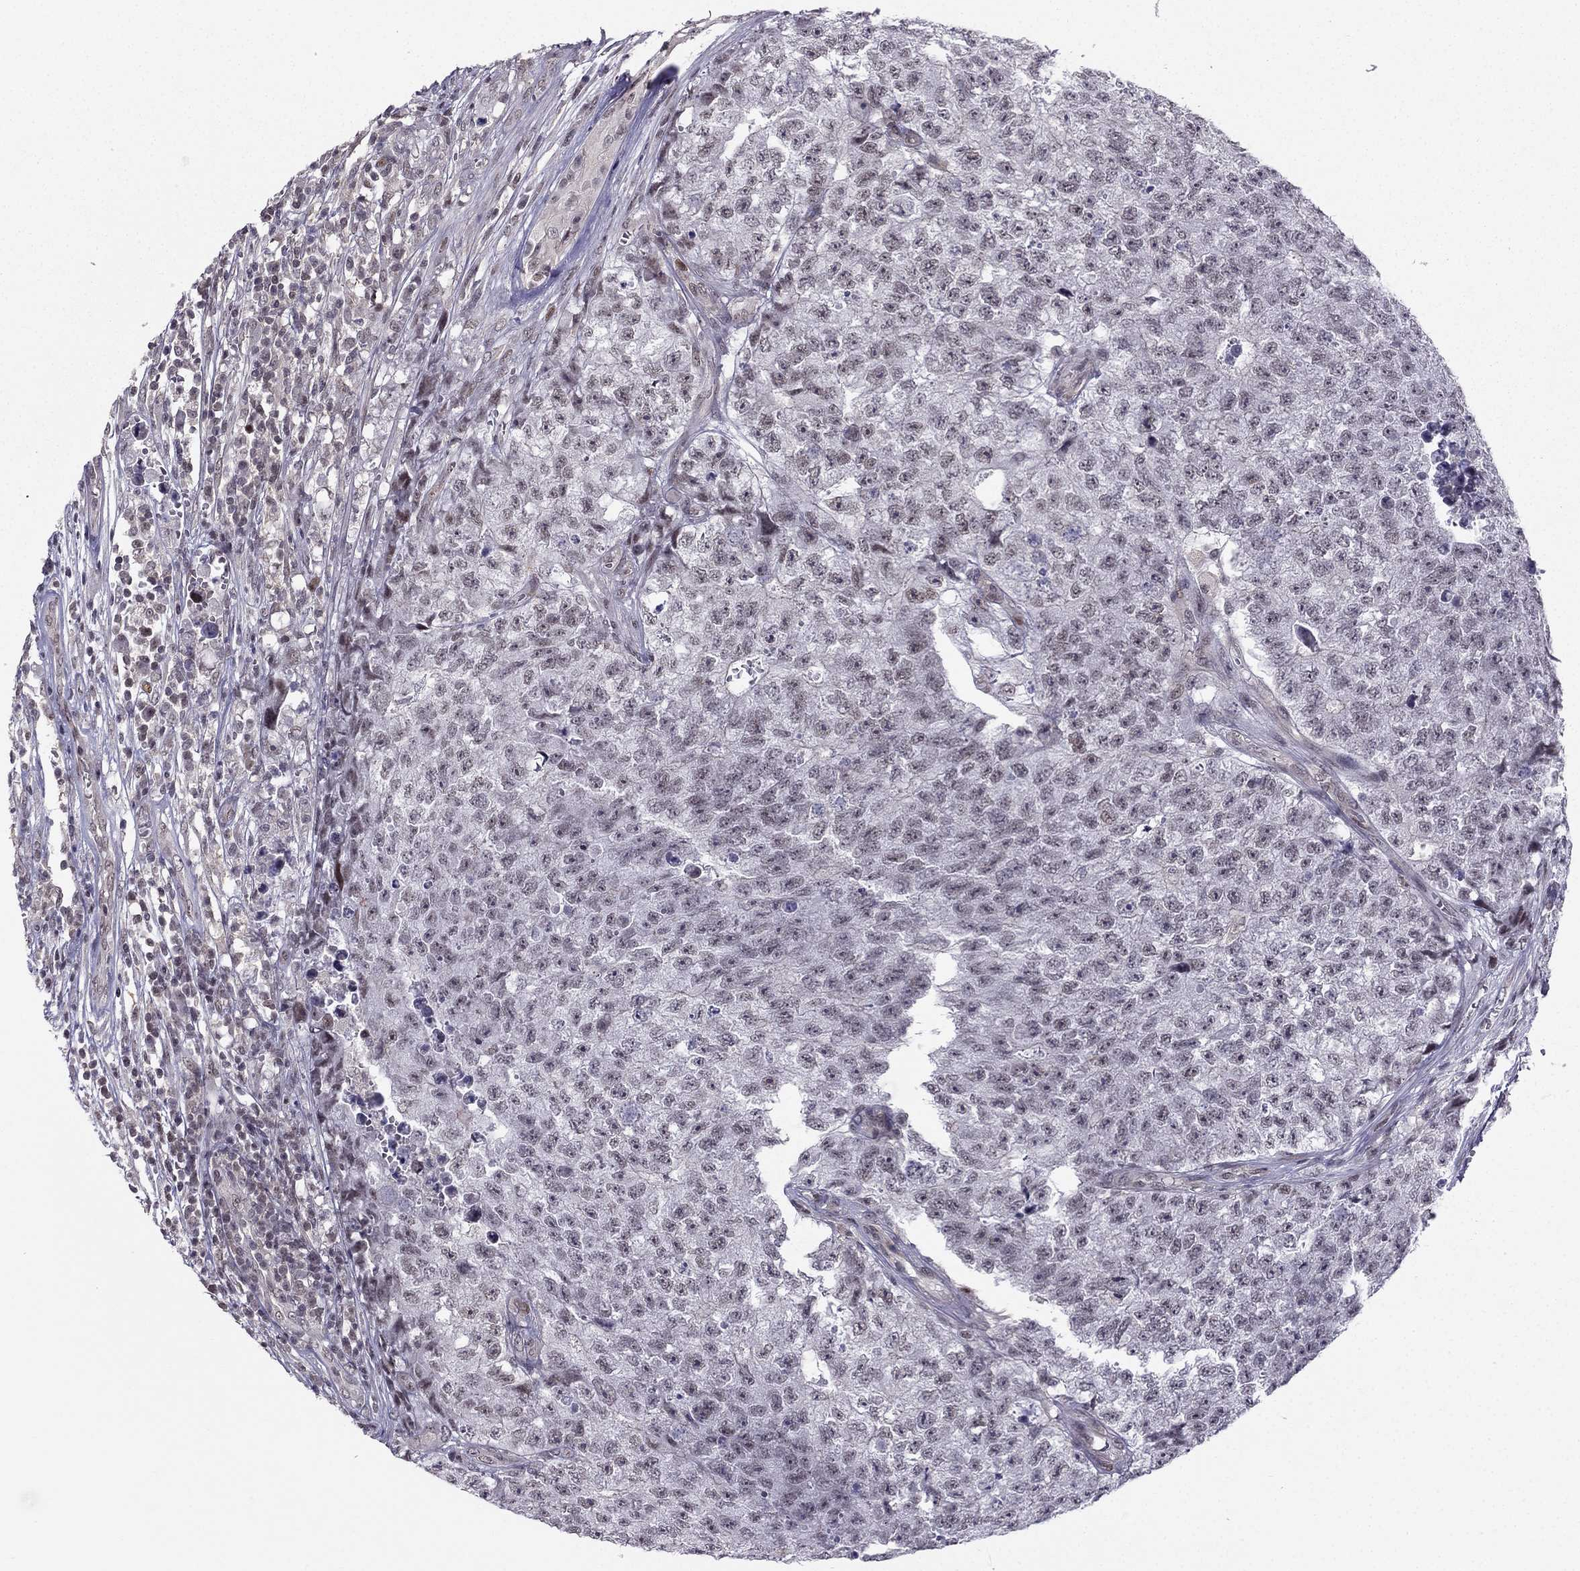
{"staining": {"intensity": "negative", "quantity": "none", "location": "none"}, "tissue": "testis cancer", "cell_type": "Tumor cells", "image_type": "cancer", "snomed": [{"axis": "morphology", "description": "Seminoma, NOS"}, {"axis": "morphology", "description": "Carcinoma, Embryonal, NOS"}, {"axis": "topography", "description": "Testis"}], "caption": "An IHC micrograph of testis cancer is shown. There is no staining in tumor cells of testis cancer. Nuclei are stained in blue.", "gene": "RPRD2", "patient": {"sex": "male", "age": 22}}